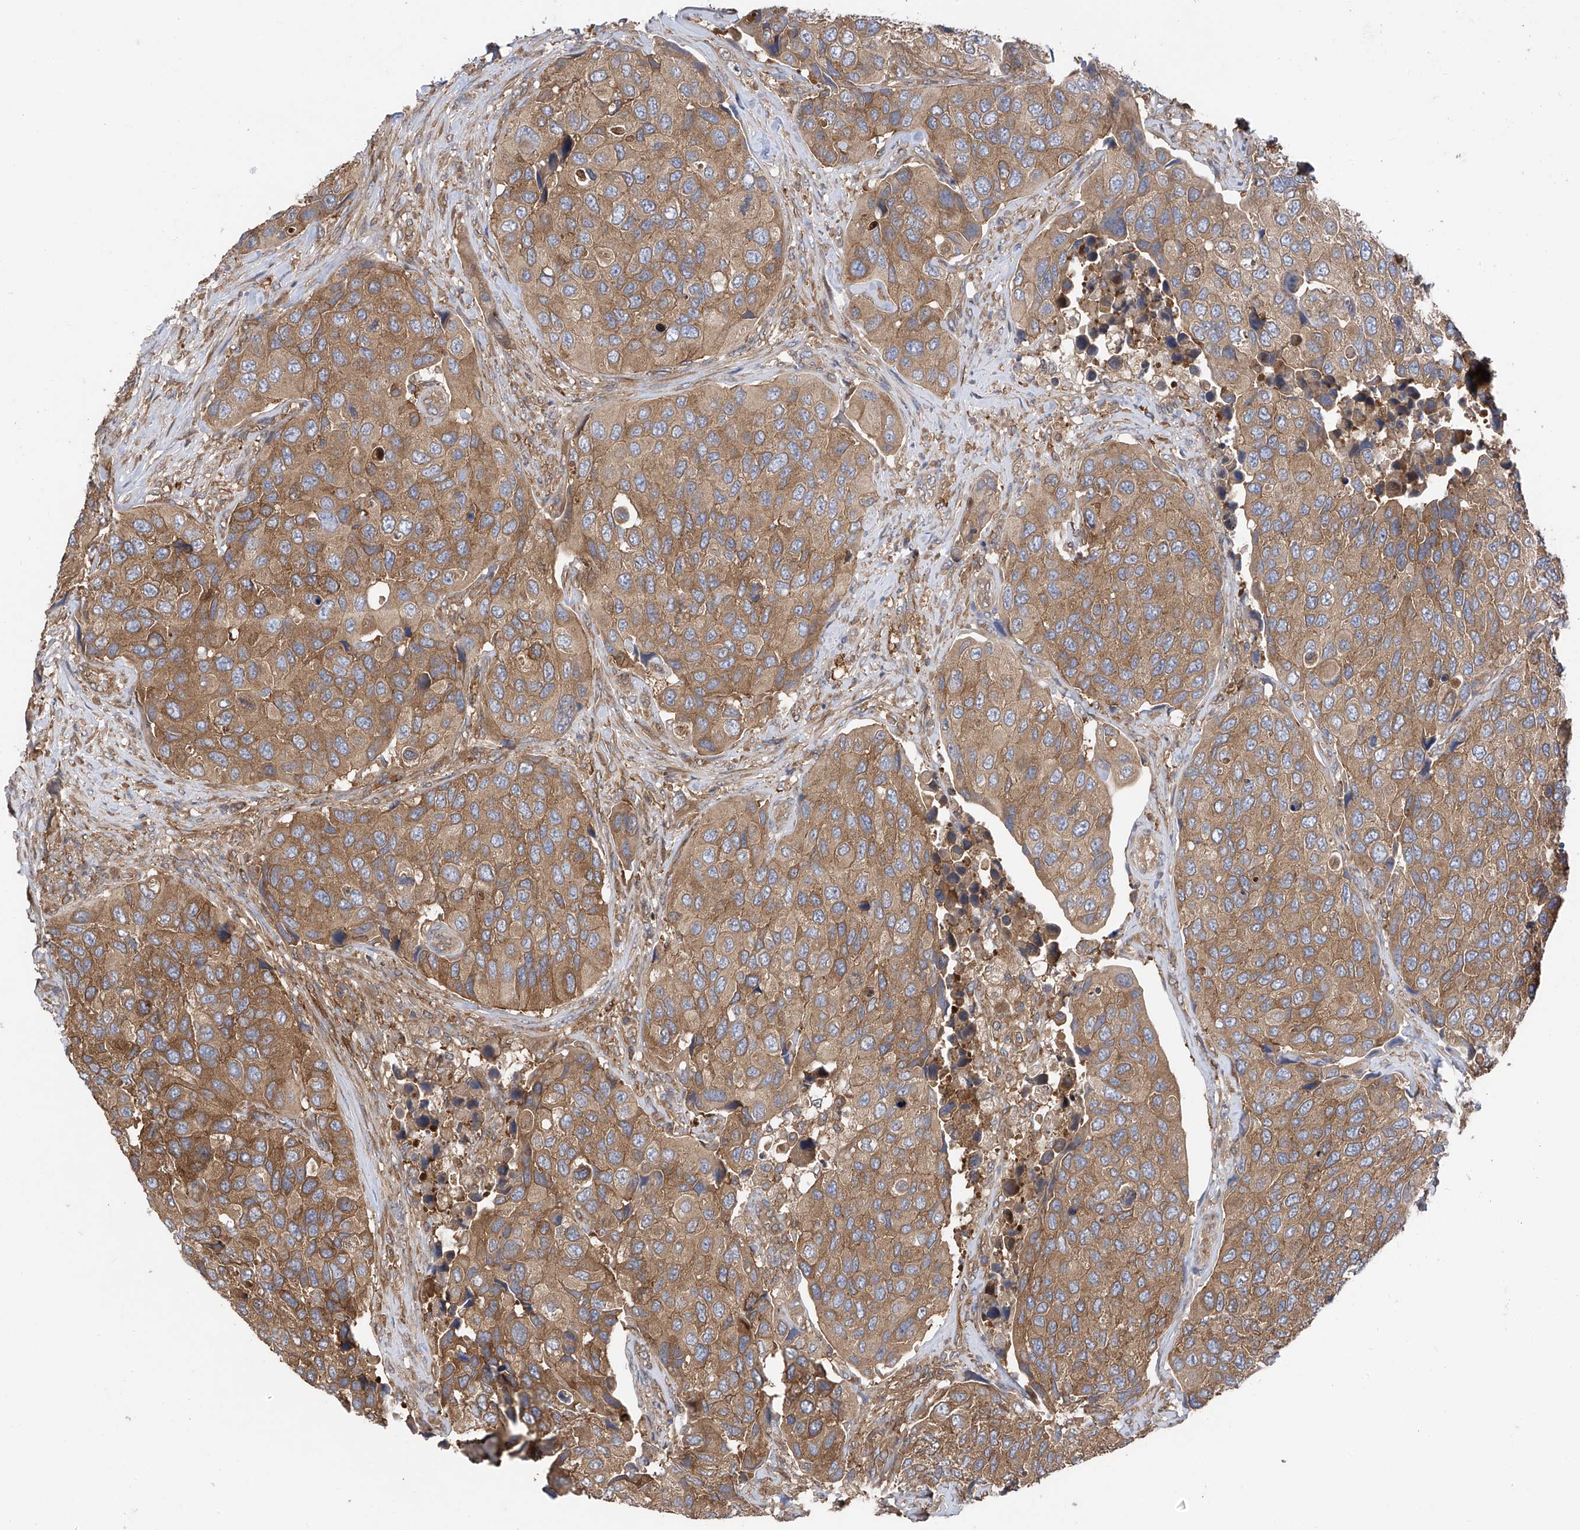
{"staining": {"intensity": "moderate", "quantity": ">75%", "location": "cytoplasmic/membranous"}, "tissue": "urothelial cancer", "cell_type": "Tumor cells", "image_type": "cancer", "snomed": [{"axis": "morphology", "description": "Urothelial carcinoma, High grade"}, {"axis": "topography", "description": "Urinary bladder"}], "caption": "Moderate cytoplasmic/membranous expression for a protein is identified in approximately >75% of tumor cells of urothelial cancer using immunohistochemistry.", "gene": "CHPF", "patient": {"sex": "male", "age": 74}}